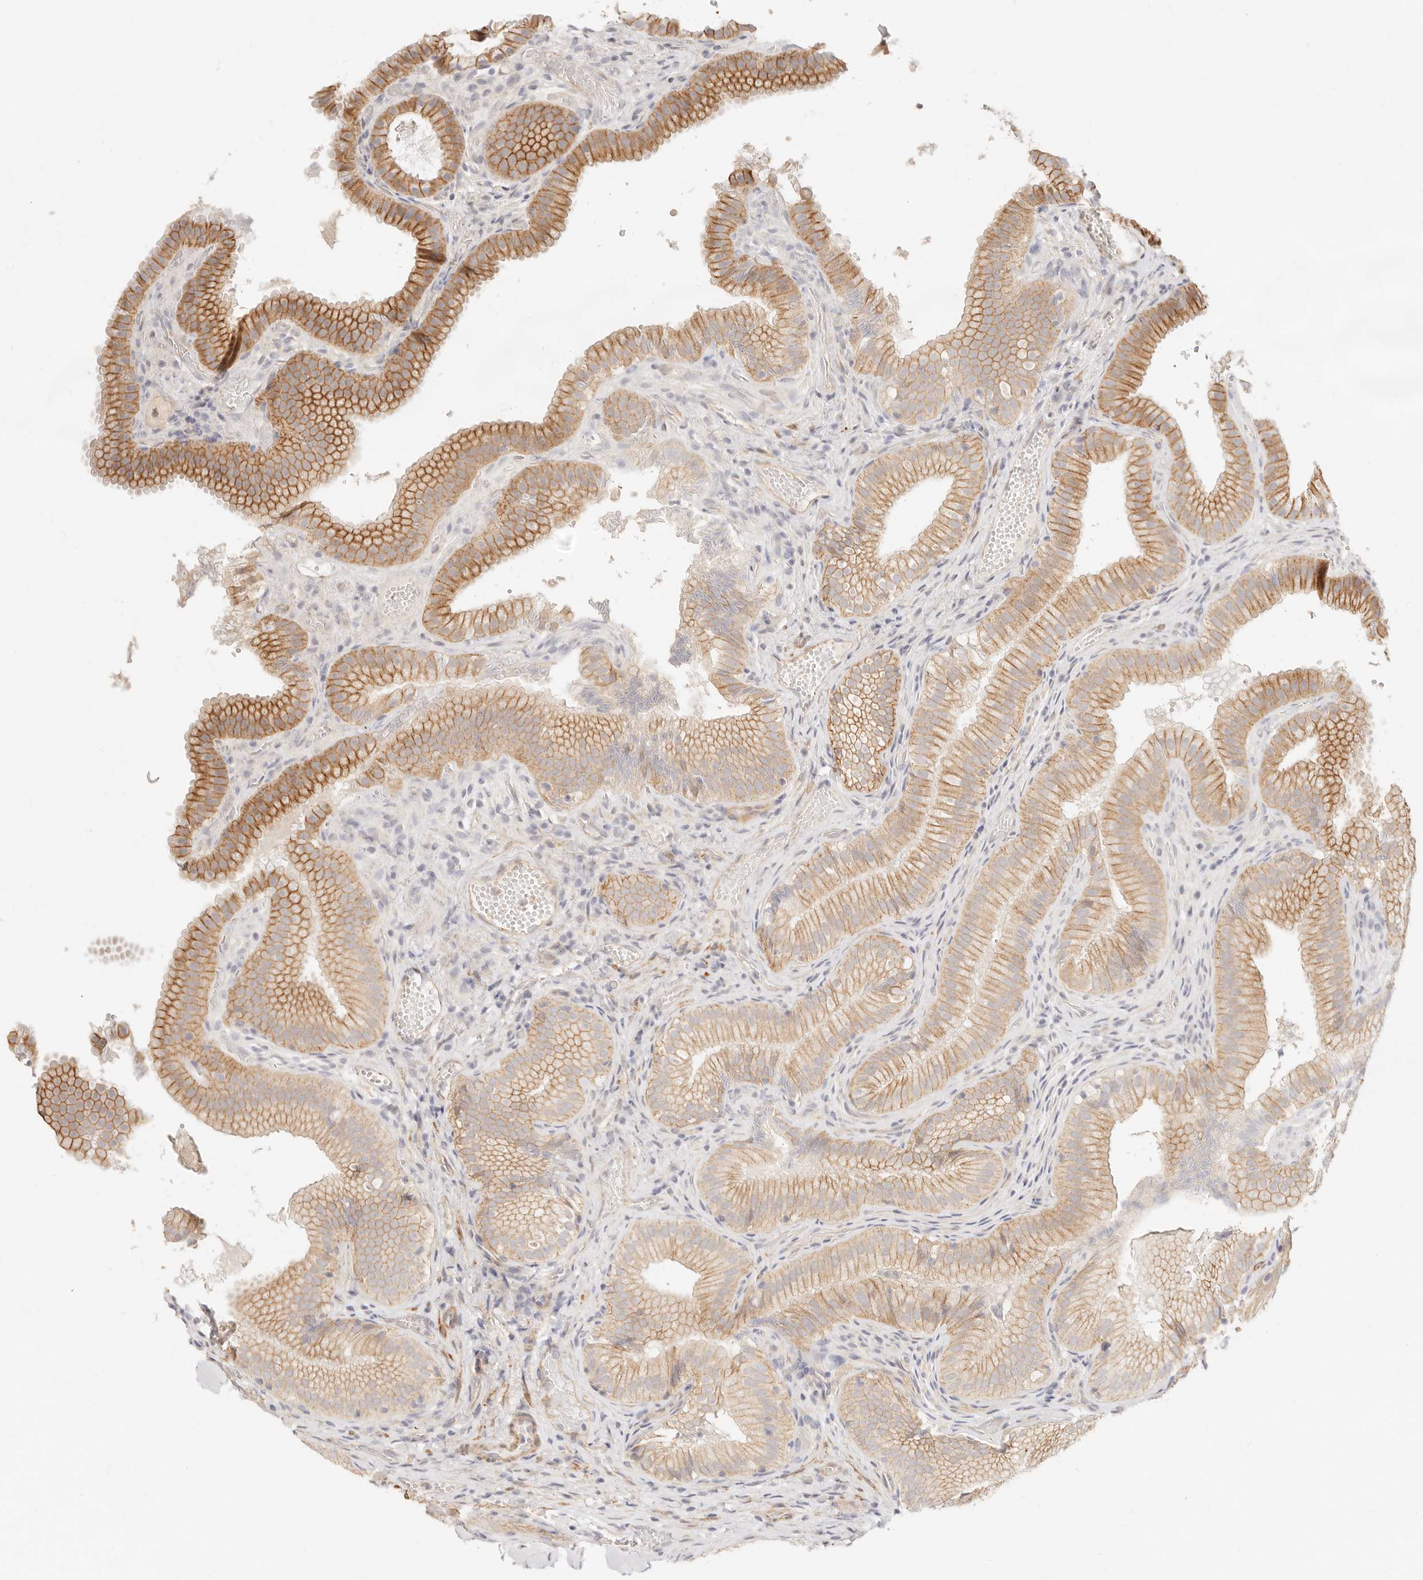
{"staining": {"intensity": "moderate", "quantity": ">75%", "location": "cytoplasmic/membranous"}, "tissue": "gallbladder", "cell_type": "Glandular cells", "image_type": "normal", "snomed": [{"axis": "morphology", "description": "Normal tissue, NOS"}, {"axis": "topography", "description": "Gallbladder"}], "caption": "The immunohistochemical stain shows moderate cytoplasmic/membranous positivity in glandular cells of normal gallbladder. Ihc stains the protein of interest in brown and the nuclei are stained blue.", "gene": "UBXN10", "patient": {"sex": "female", "age": 30}}